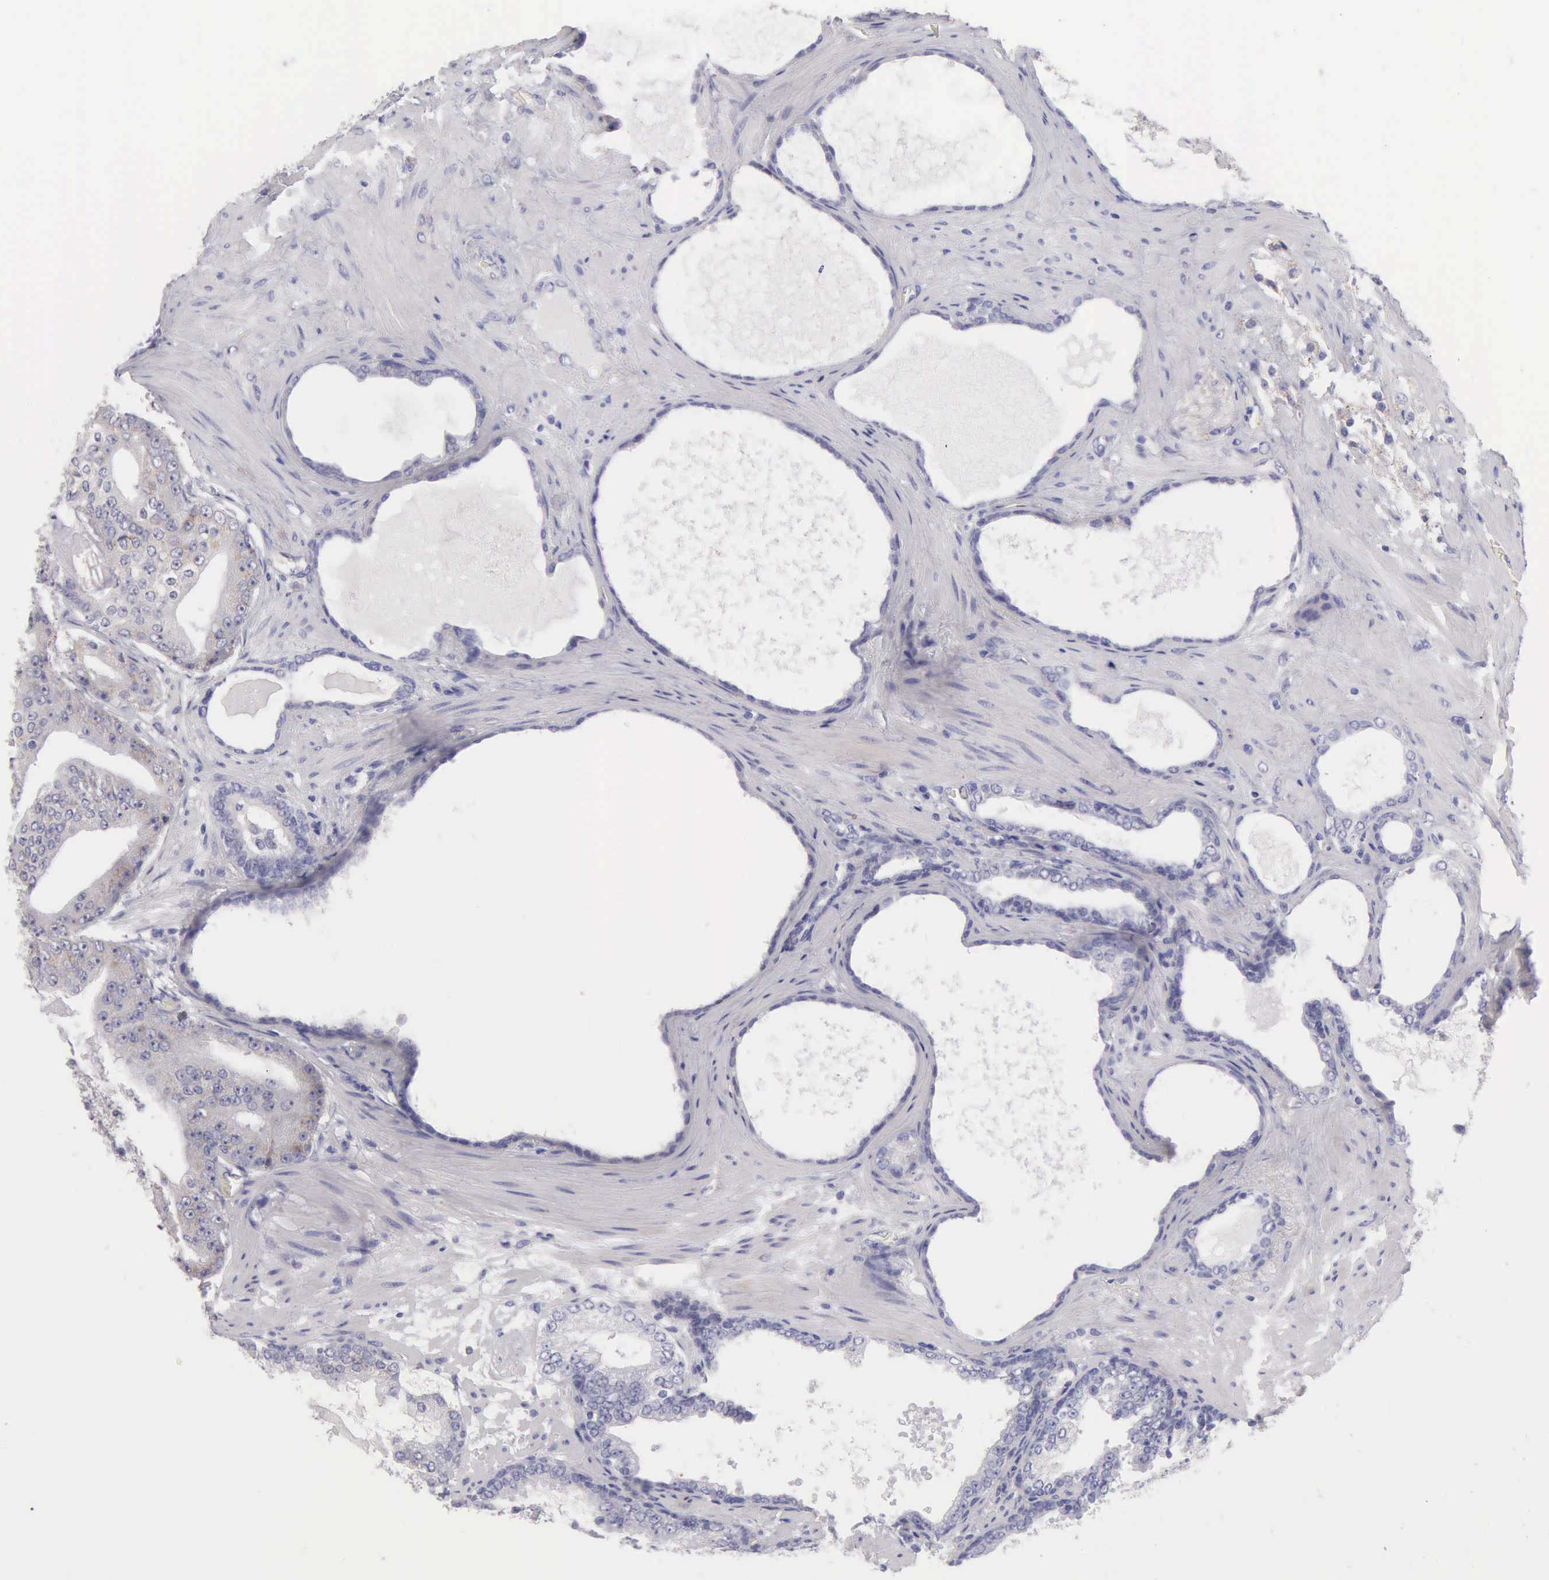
{"staining": {"intensity": "weak", "quantity": "25%-75%", "location": "cytoplasmic/membranous"}, "tissue": "prostate cancer", "cell_type": "Tumor cells", "image_type": "cancer", "snomed": [{"axis": "morphology", "description": "Adenocarcinoma, High grade"}, {"axis": "topography", "description": "Prostate"}], "caption": "A photomicrograph showing weak cytoplasmic/membranous expression in approximately 25%-75% of tumor cells in prostate cancer, as visualized by brown immunohistochemical staining.", "gene": "APP", "patient": {"sex": "male", "age": 68}}